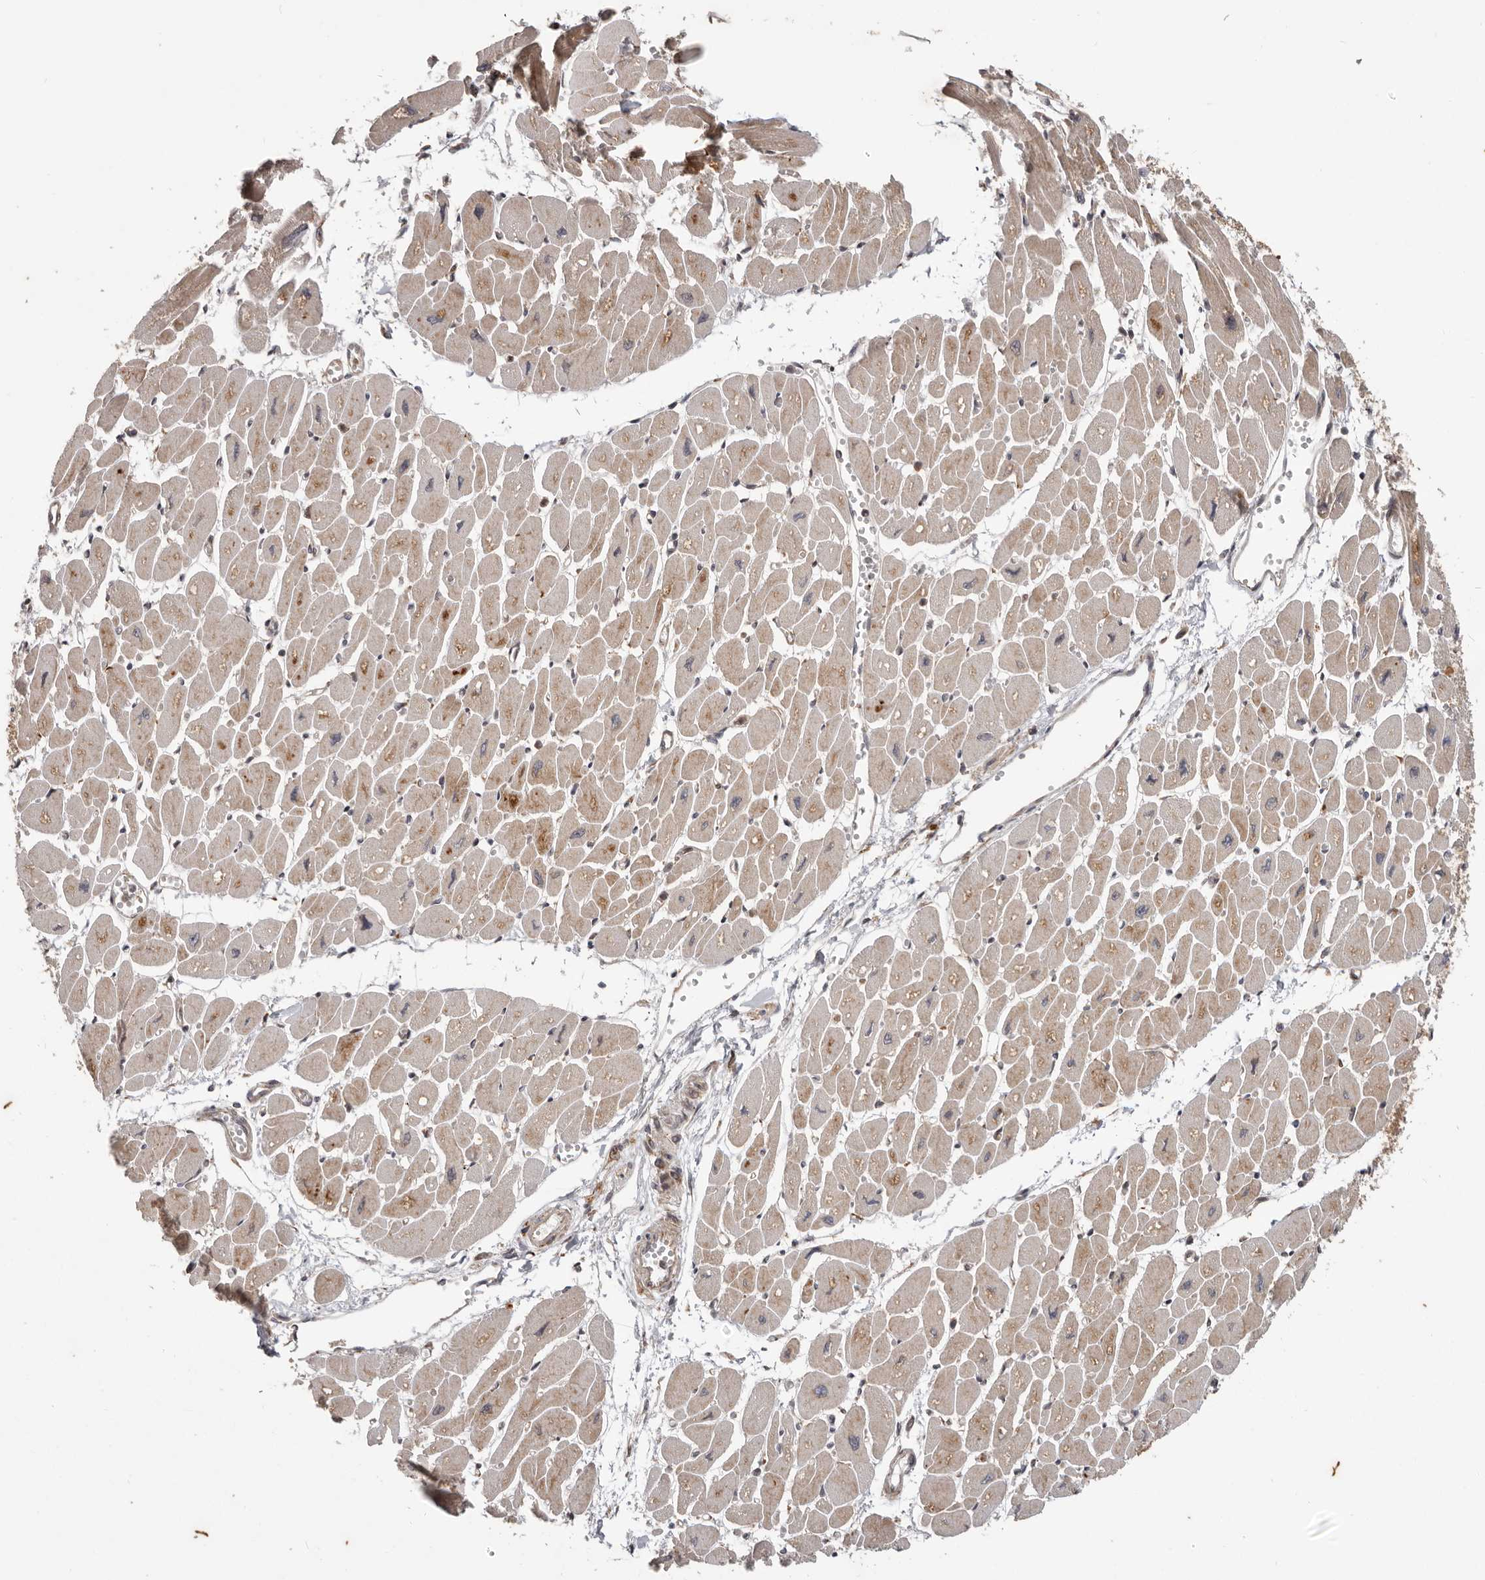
{"staining": {"intensity": "moderate", "quantity": ">75%", "location": "cytoplasmic/membranous"}, "tissue": "heart muscle", "cell_type": "Cardiomyocytes", "image_type": "normal", "snomed": [{"axis": "morphology", "description": "Normal tissue, NOS"}, {"axis": "topography", "description": "Heart"}], "caption": "Moderate cytoplasmic/membranous expression for a protein is present in approximately >75% of cardiomyocytes of benign heart muscle using IHC.", "gene": "MRPS10", "patient": {"sex": "female", "age": 54}}